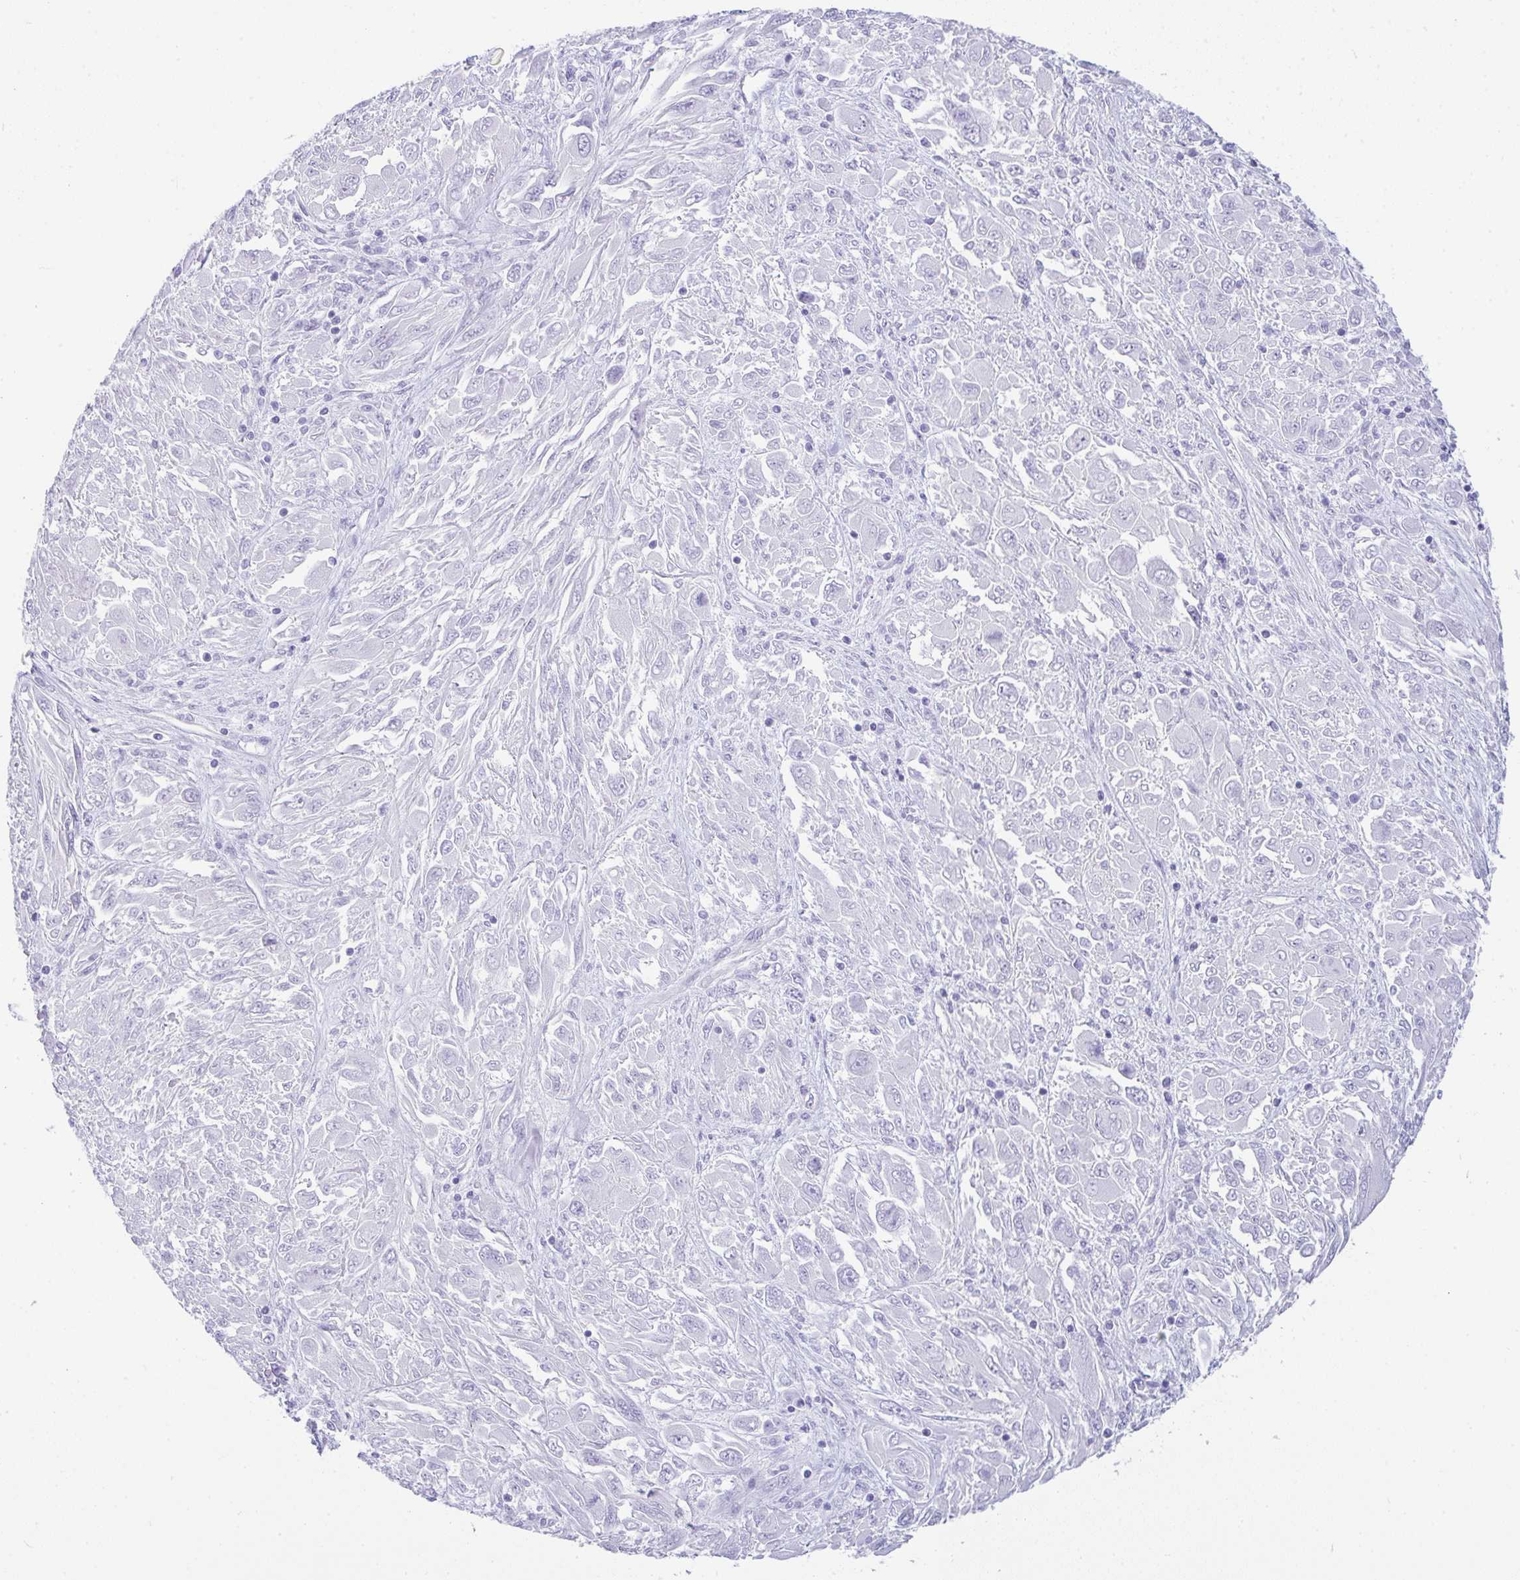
{"staining": {"intensity": "negative", "quantity": "none", "location": "none"}, "tissue": "melanoma", "cell_type": "Tumor cells", "image_type": "cancer", "snomed": [{"axis": "morphology", "description": "Malignant melanoma, NOS"}, {"axis": "topography", "description": "Skin"}], "caption": "Protein analysis of melanoma demonstrates no significant staining in tumor cells.", "gene": "RASL10A", "patient": {"sex": "female", "age": 91}}